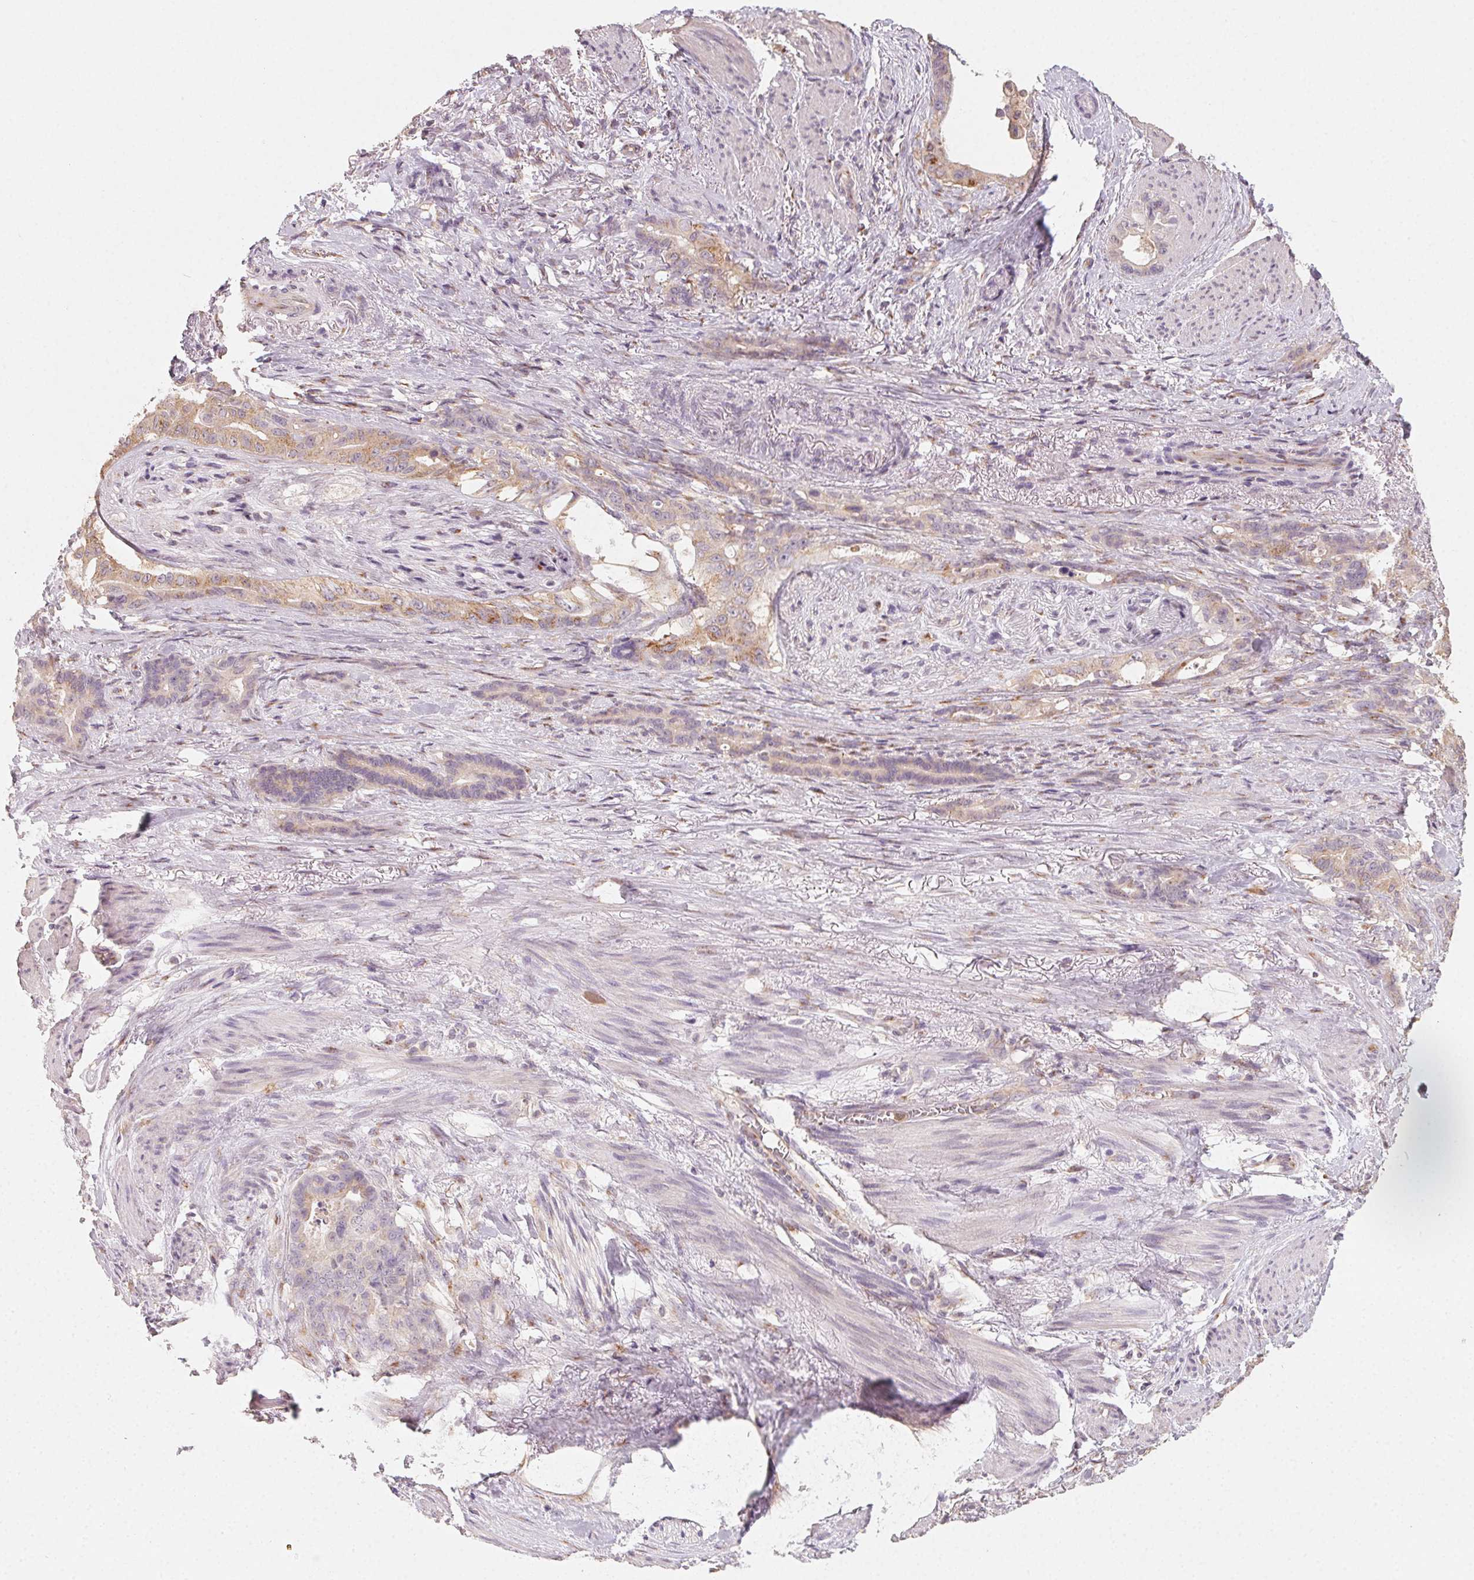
{"staining": {"intensity": "weak", "quantity": ">75%", "location": "cytoplasmic/membranous"}, "tissue": "stomach cancer", "cell_type": "Tumor cells", "image_type": "cancer", "snomed": [{"axis": "morphology", "description": "Normal tissue, NOS"}, {"axis": "morphology", "description": "Adenocarcinoma, NOS"}, {"axis": "topography", "description": "Esophagus"}, {"axis": "topography", "description": "Stomach, upper"}], "caption": "Stomach cancer was stained to show a protein in brown. There is low levels of weak cytoplasmic/membranous expression in about >75% of tumor cells. (DAB (3,3'-diaminobenzidine) IHC with brightfield microscopy, high magnification).", "gene": "AP1S1", "patient": {"sex": "male", "age": 62}}